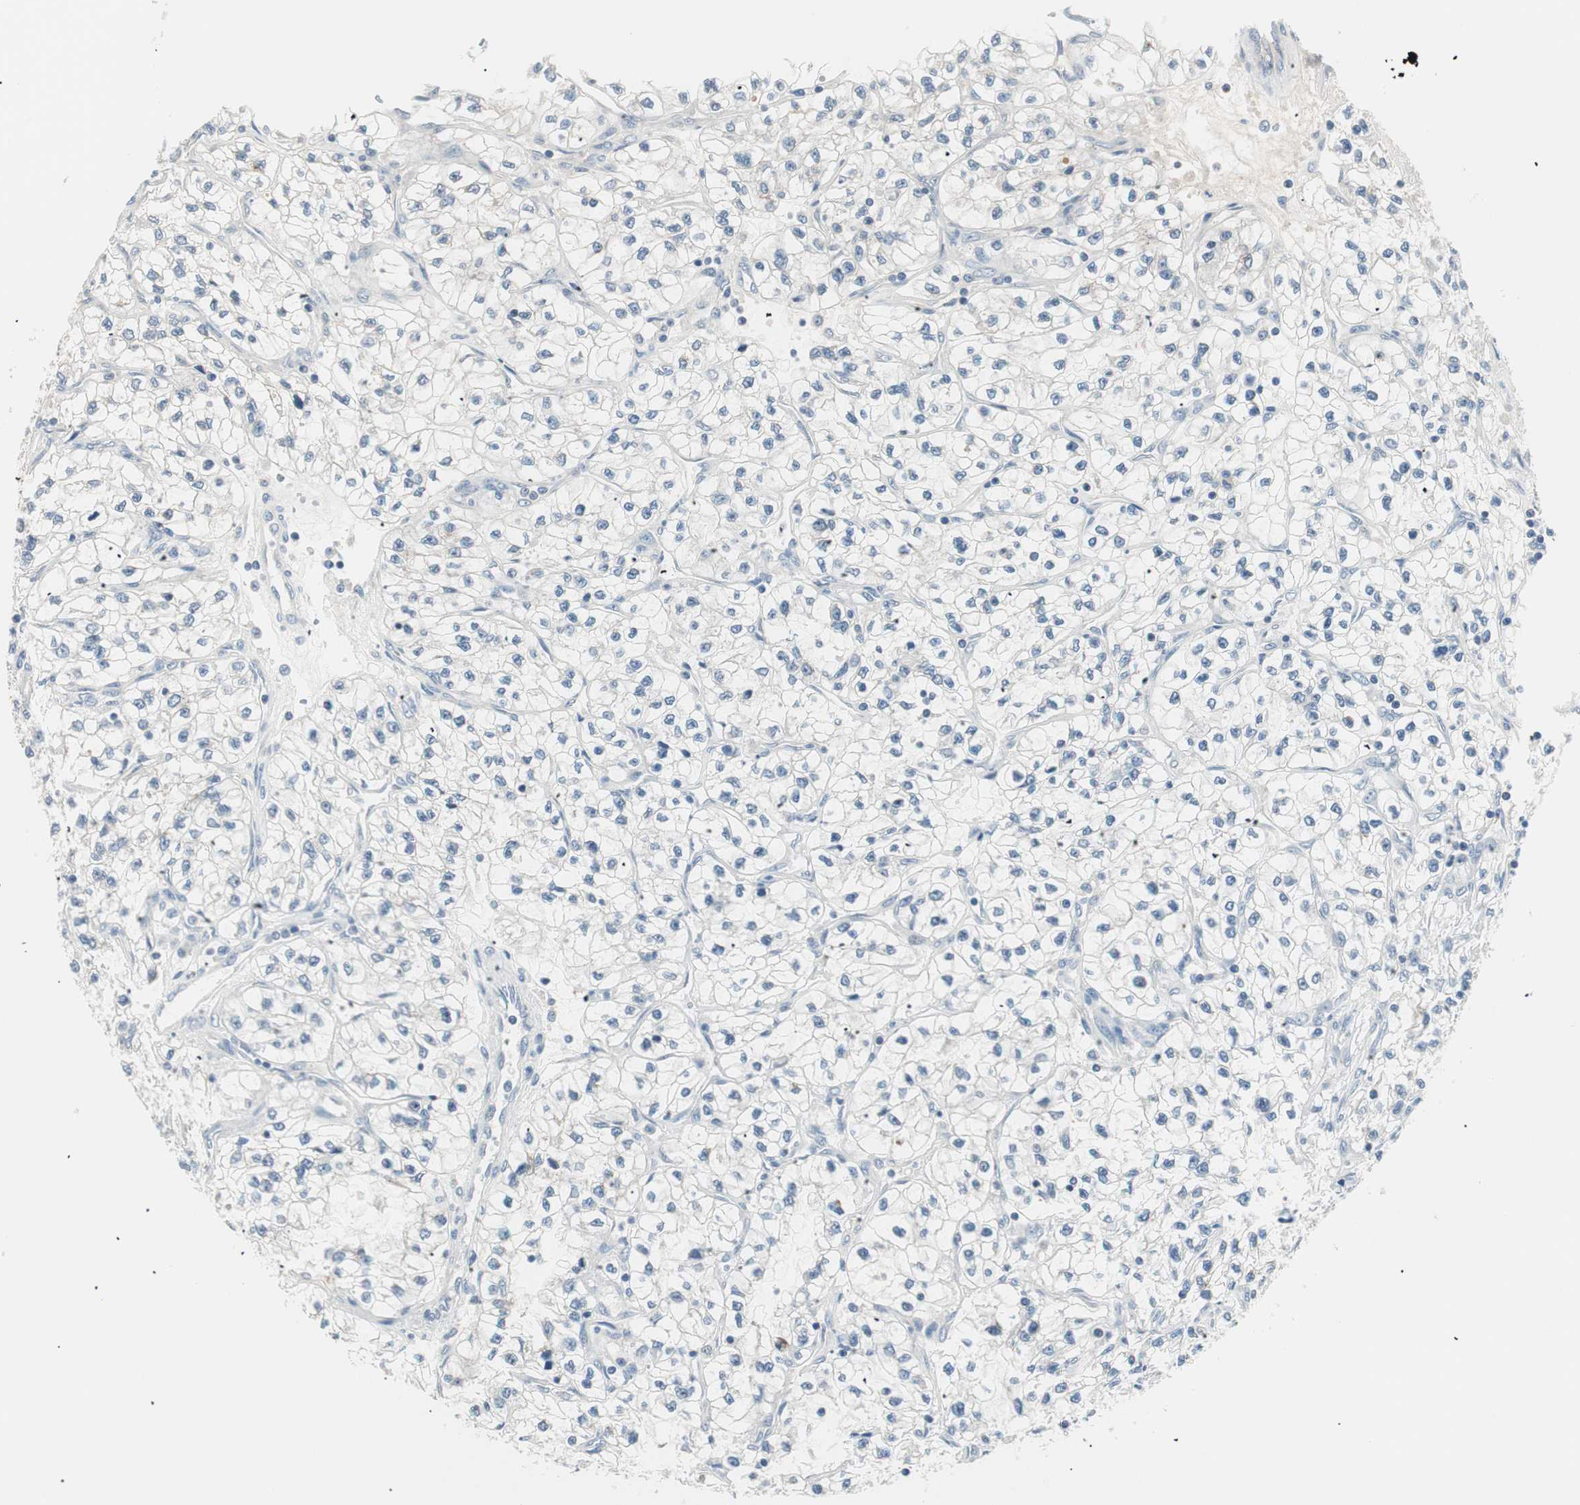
{"staining": {"intensity": "negative", "quantity": "none", "location": "none"}, "tissue": "renal cancer", "cell_type": "Tumor cells", "image_type": "cancer", "snomed": [{"axis": "morphology", "description": "Adenocarcinoma, NOS"}, {"axis": "topography", "description": "Kidney"}], "caption": "This photomicrograph is of renal cancer (adenocarcinoma) stained with immunohistochemistry to label a protein in brown with the nuclei are counter-stained blue. There is no staining in tumor cells.", "gene": "RAD54B", "patient": {"sex": "female", "age": 57}}